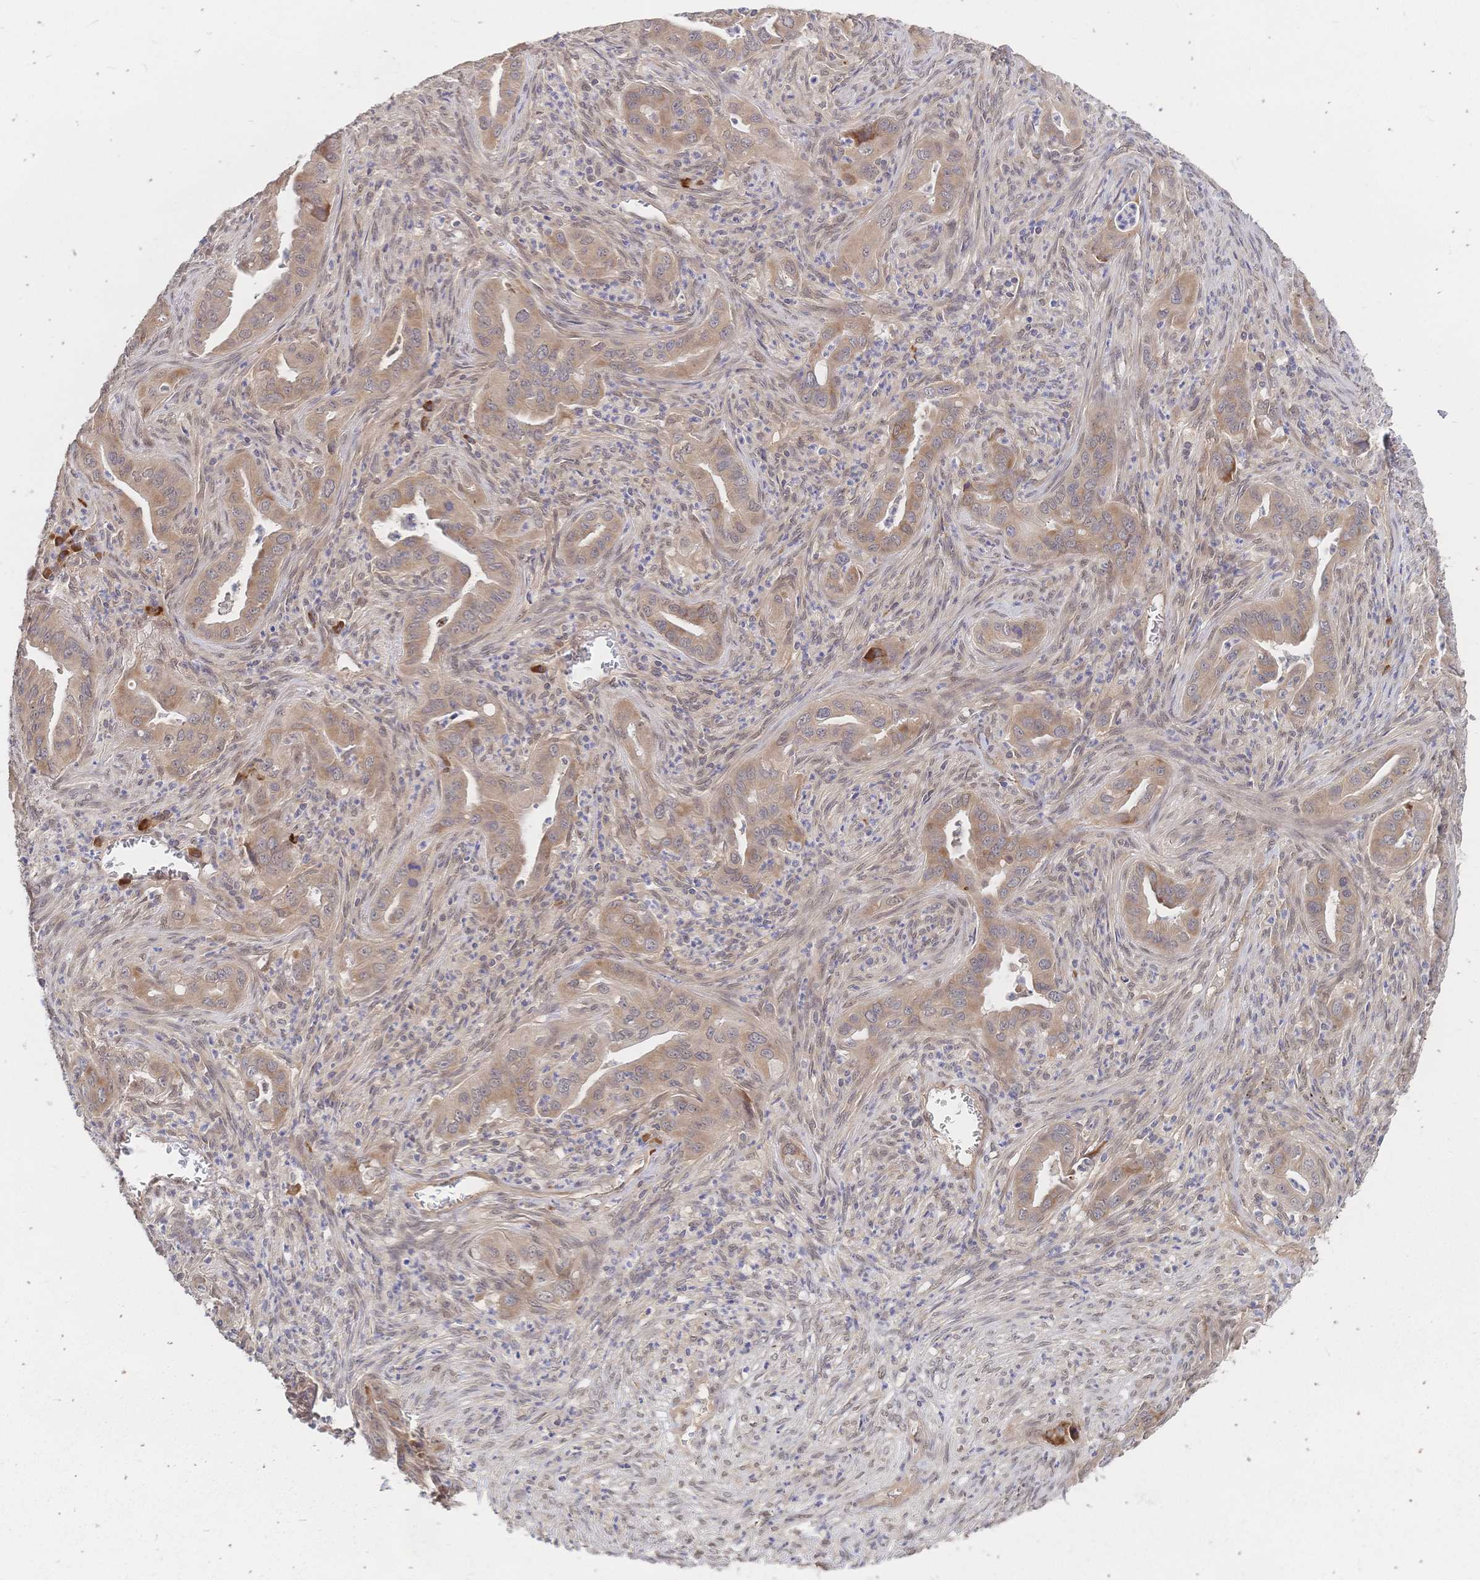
{"staining": {"intensity": "weak", "quantity": ">75%", "location": "cytoplasmic/membranous"}, "tissue": "lung cancer", "cell_type": "Tumor cells", "image_type": "cancer", "snomed": [{"axis": "morphology", "description": "Adenocarcinoma, NOS"}, {"axis": "topography", "description": "Lung"}], "caption": "A micrograph of human lung cancer stained for a protein demonstrates weak cytoplasmic/membranous brown staining in tumor cells.", "gene": "LMO4", "patient": {"sex": "male", "age": 65}}